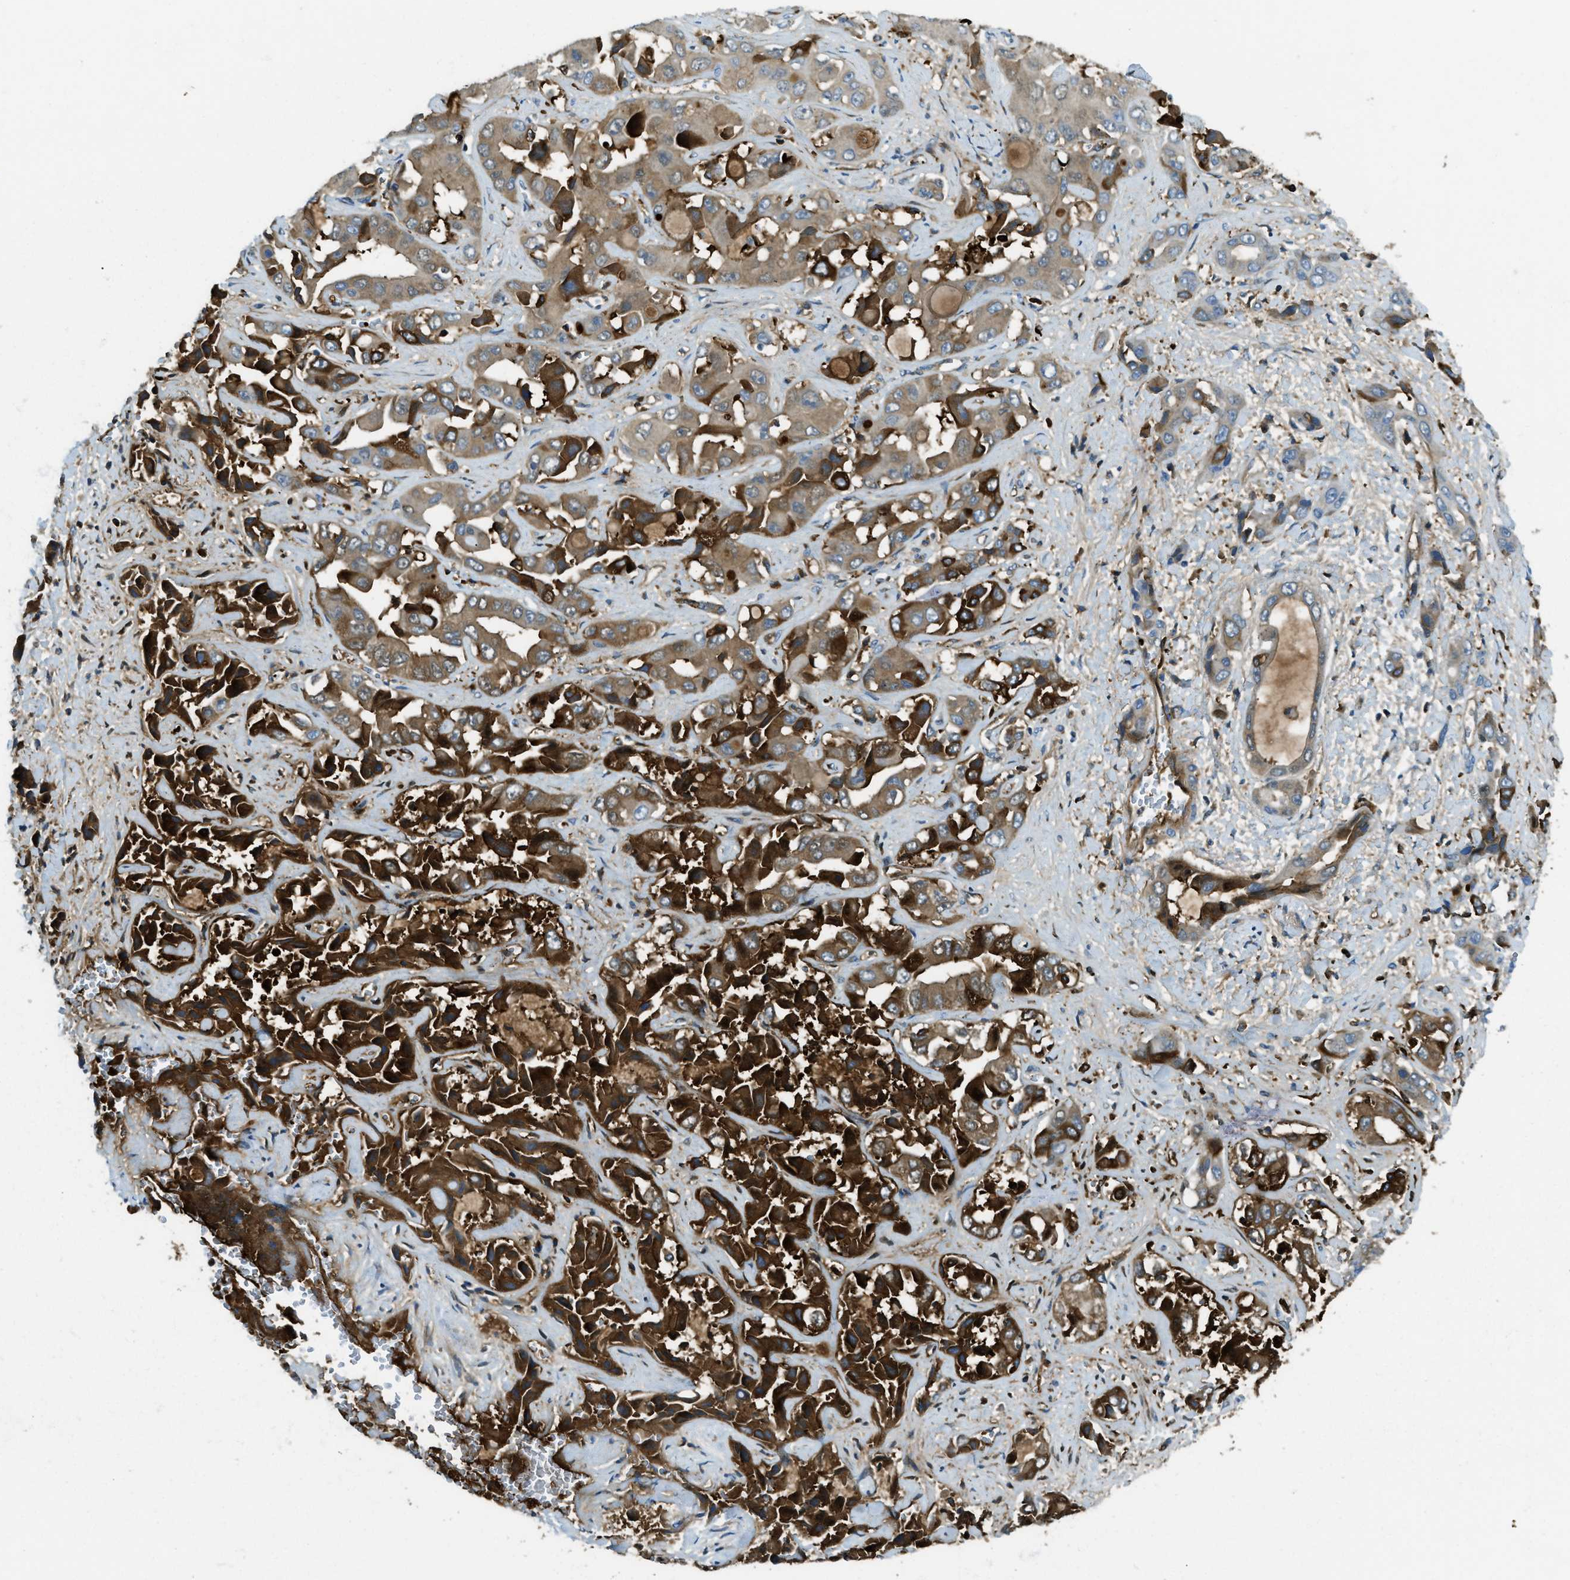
{"staining": {"intensity": "strong", "quantity": ">75%", "location": "cytoplasmic/membranous"}, "tissue": "liver cancer", "cell_type": "Tumor cells", "image_type": "cancer", "snomed": [{"axis": "morphology", "description": "Cholangiocarcinoma"}, {"axis": "topography", "description": "Liver"}], "caption": "DAB immunohistochemical staining of human liver cancer (cholangiocarcinoma) demonstrates strong cytoplasmic/membranous protein staining in about >75% of tumor cells.", "gene": "TRIM59", "patient": {"sex": "female", "age": 52}}